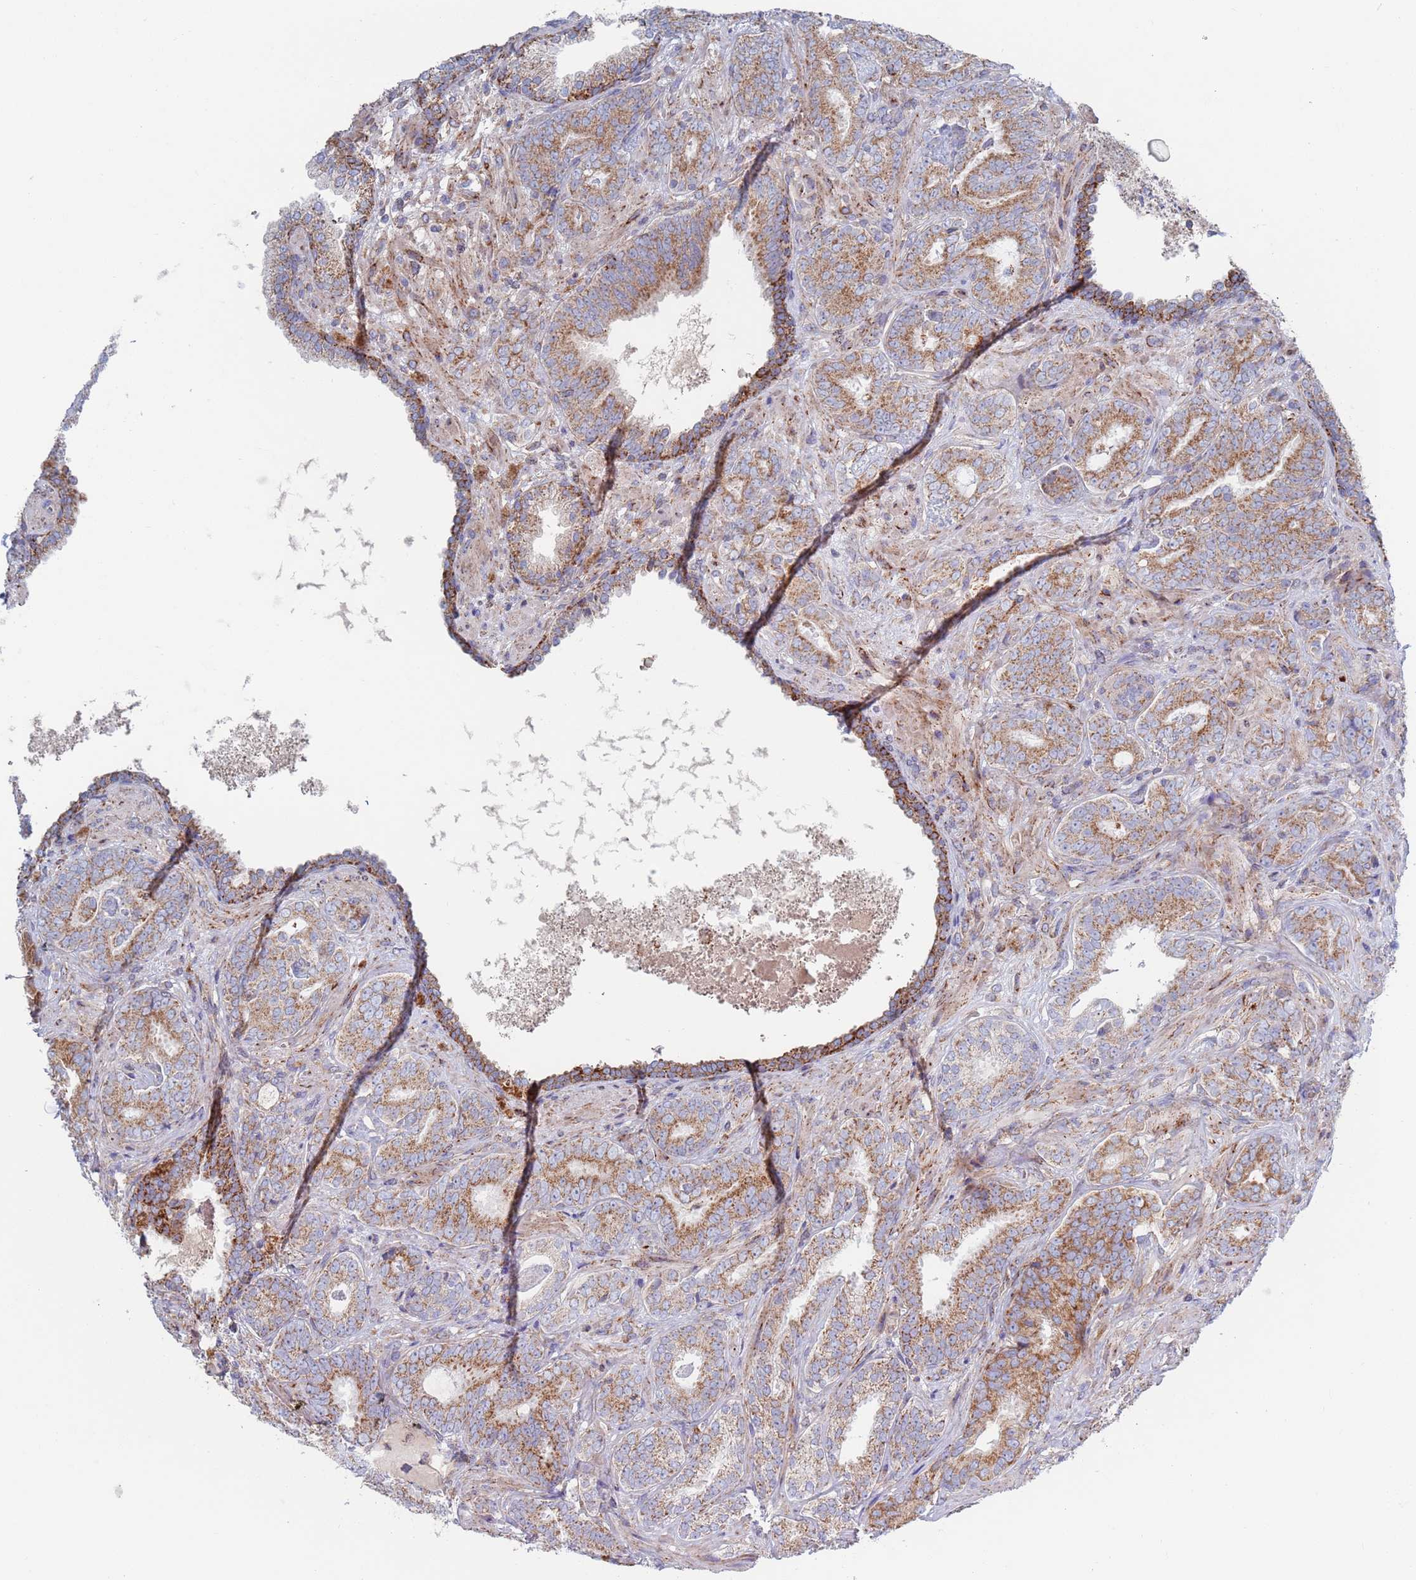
{"staining": {"intensity": "strong", "quantity": "25%-75%", "location": "cytoplasmic/membranous"}, "tissue": "prostate cancer", "cell_type": "Tumor cells", "image_type": "cancer", "snomed": [{"axis": "morphology", "description": "Adenocarcinoma, High grade"}, {"axis": "topography", "description": "Prostate"}], "caption": "Approximately 25%-75% of tumor cells in human prostate high-grade adenocarcinoma show strong cytoplasmic/membranous protein positivity as visualized by brown immunohistochemical staining.", "gene": "CHCHD6", "patient": {"sex": "male", "age": 71}}